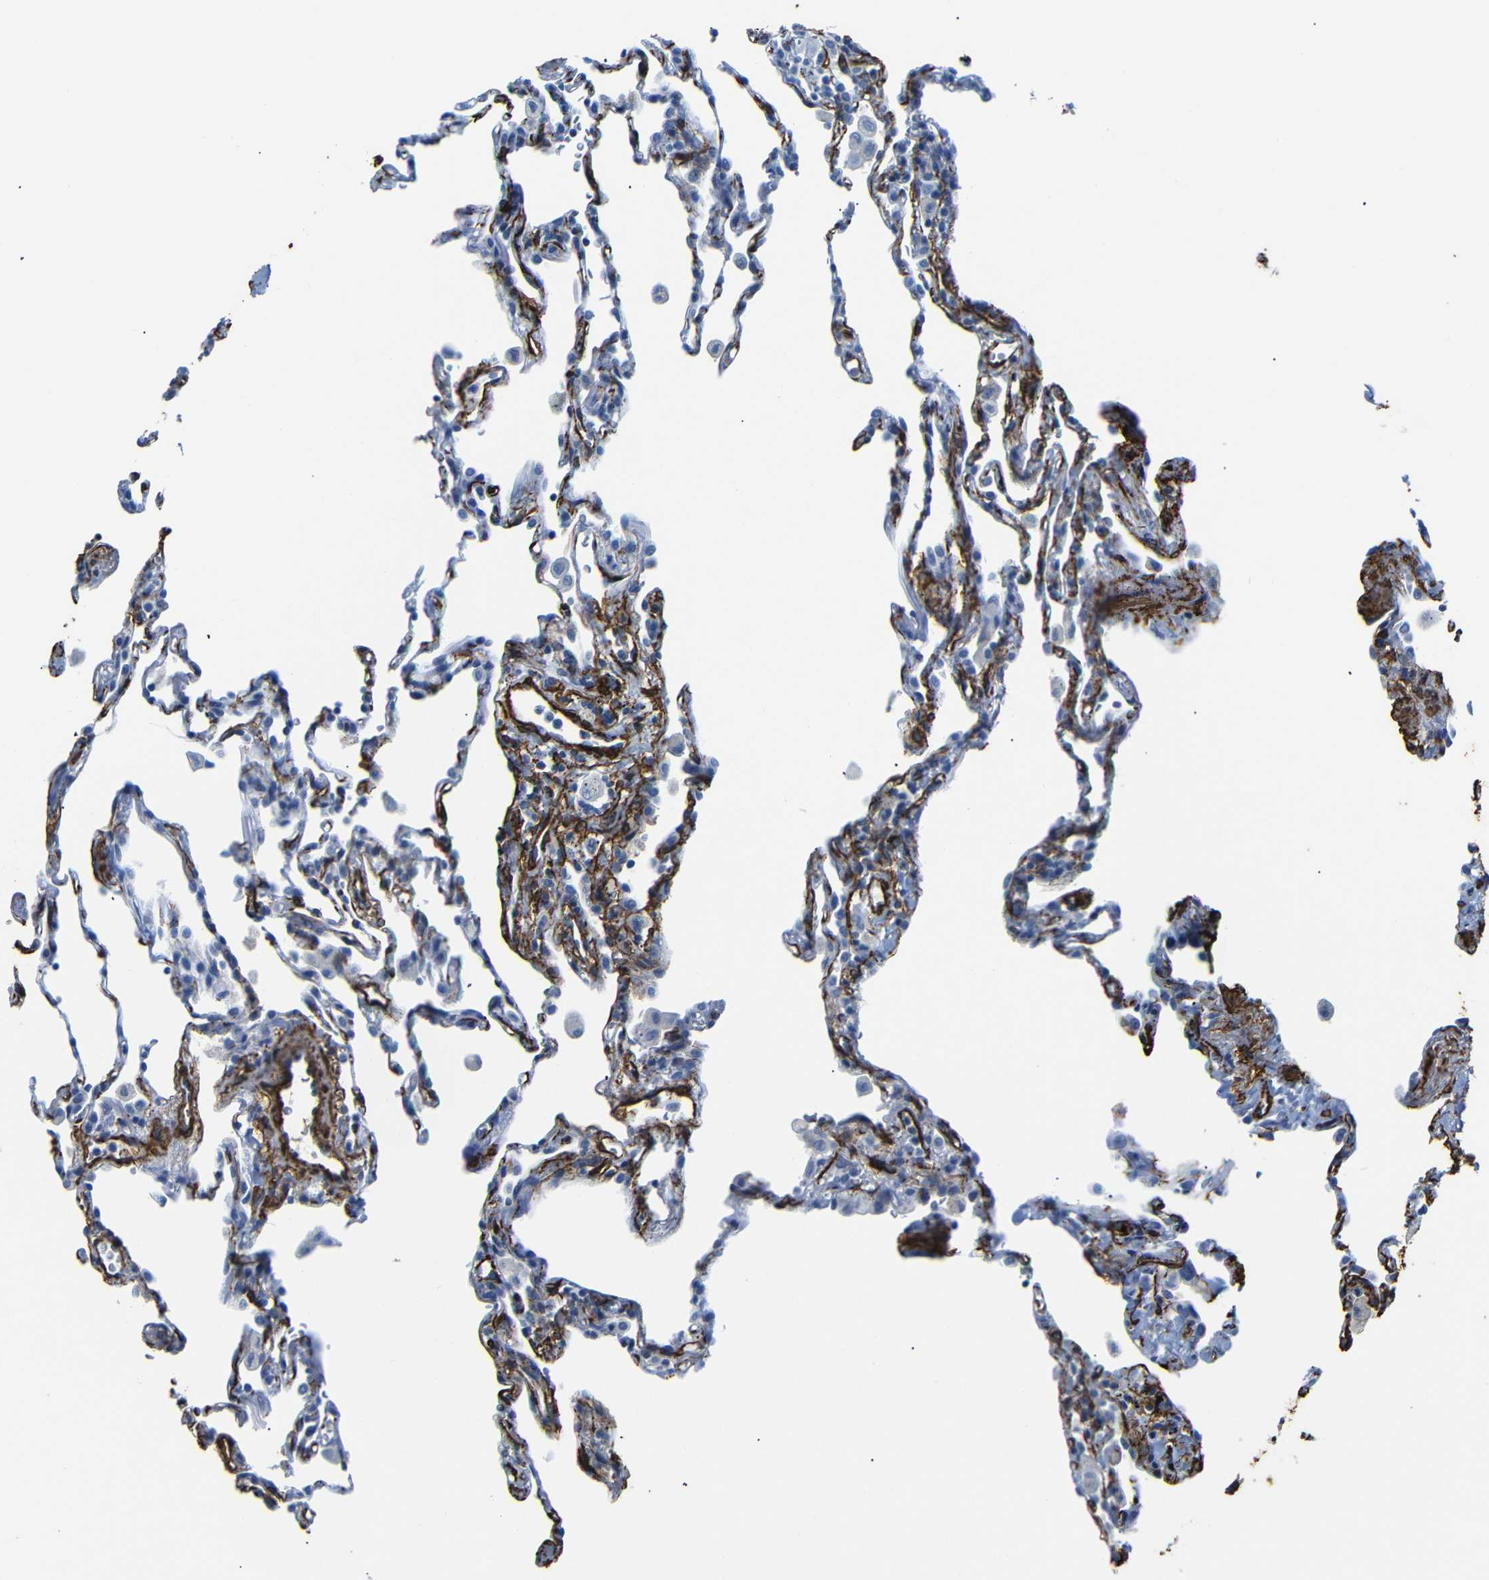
{"staining": {"intensity": "negative", "quantity": "none", "location": "none"}, "tissue": "lung", "cell_type": "Alveolar cells", "image_type": "normal", "snomed": [{"axis": "morphology", "description": "Normal tissue, NOS"}, {"axis": "topography", "description": "Lung"}], "caption": "An IHC photomicrograph of normal lung is shown. There is no staining in alveolar cells of lung.", "gene": "ACTA2", "patient": {"sex": "male", "age": 59}}